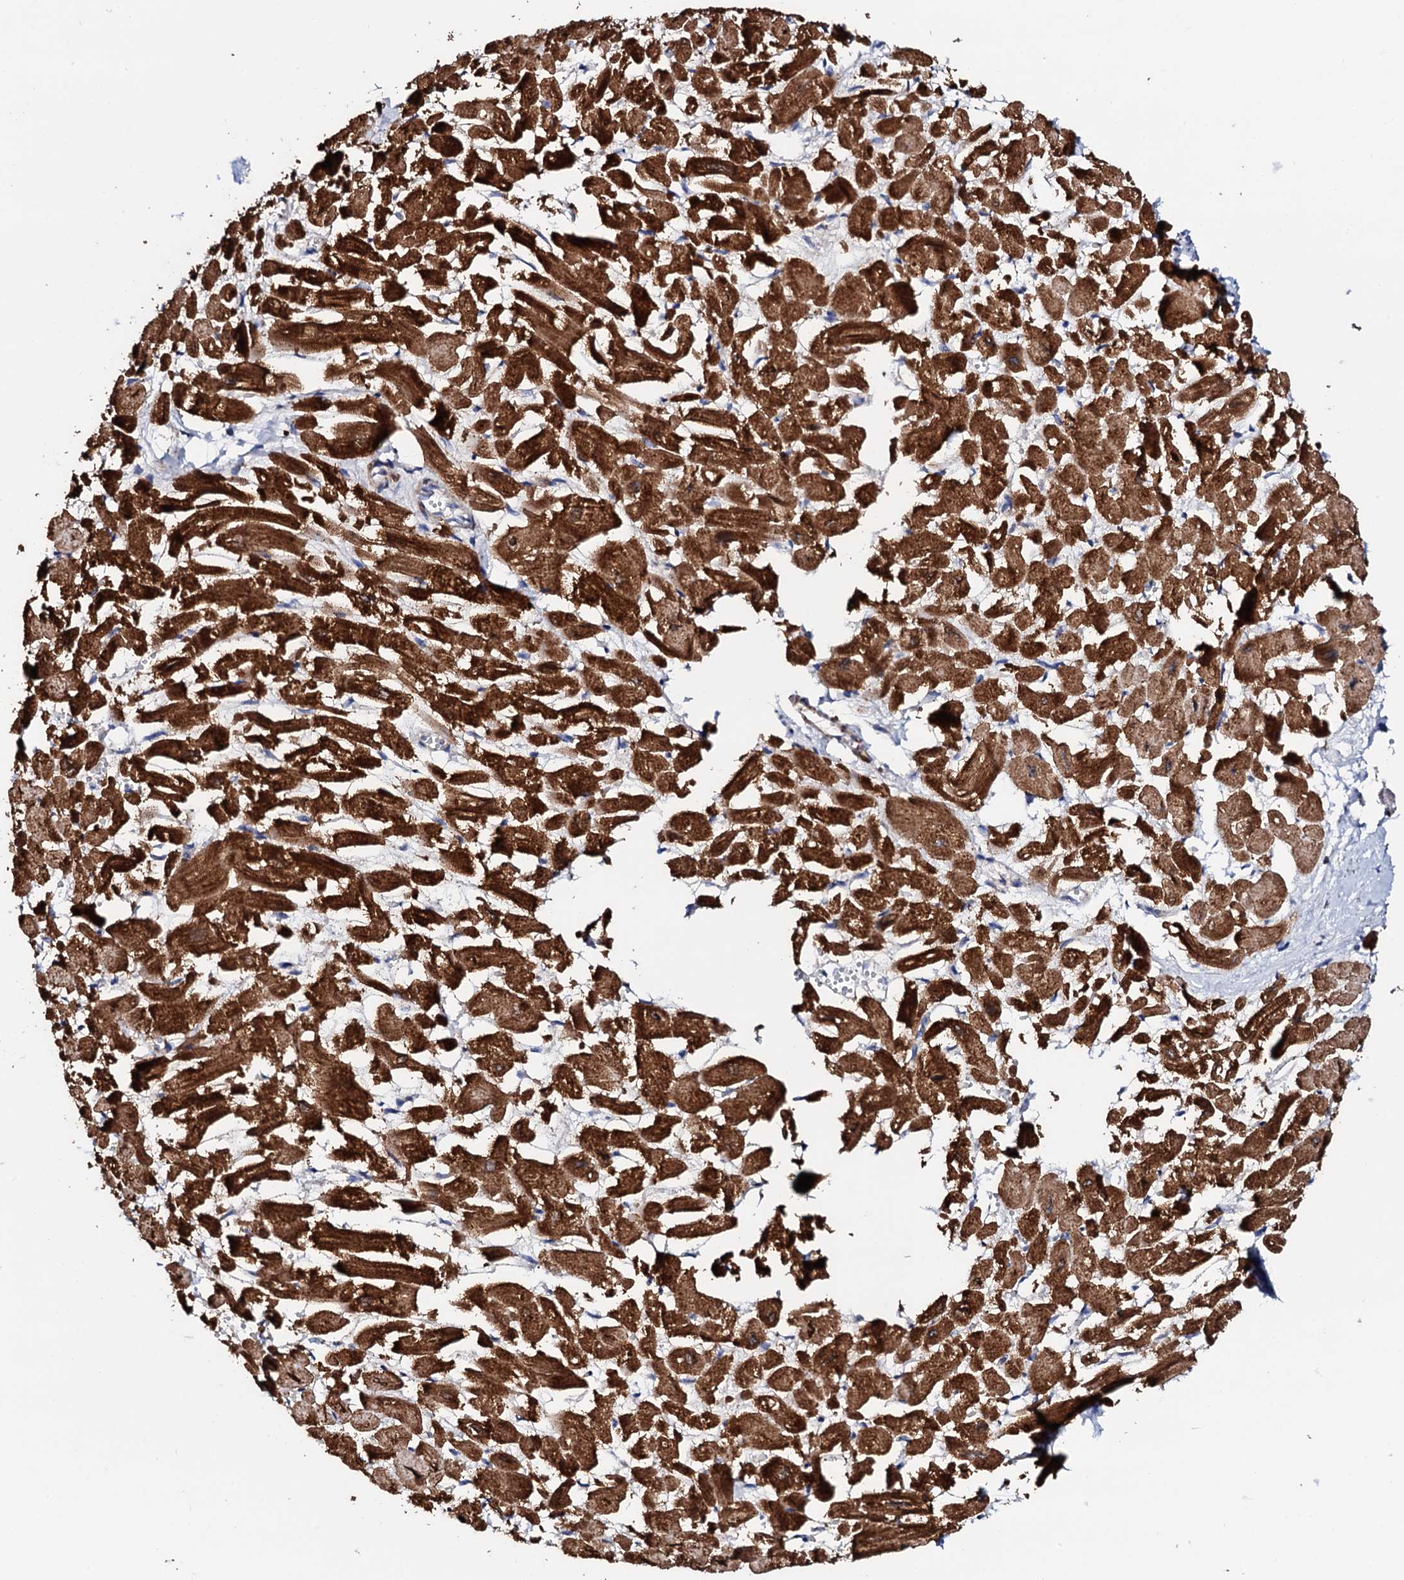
{"staining": {"intensity": "strong", "quantity": ">75%", "location": "cytoplasmic/membranous"}, "tissue": "heart muscle", "cell_type": "Cardiomyocytes", "image_type": "normal", "snomed": [{"axis": "morphology", "description": "Normal tissue, NOS"}, {"axis": "topography", "description": "Heart"}], "caption": "An image showing strong cytoplasmic/membranous staining in approximately >75% of cardiomyocytes in normal heart muscle, as visualized by brown immunohistochemical staining.", "gene": "TCAF2C", "patient": {"sex": "male", "age": 54}}